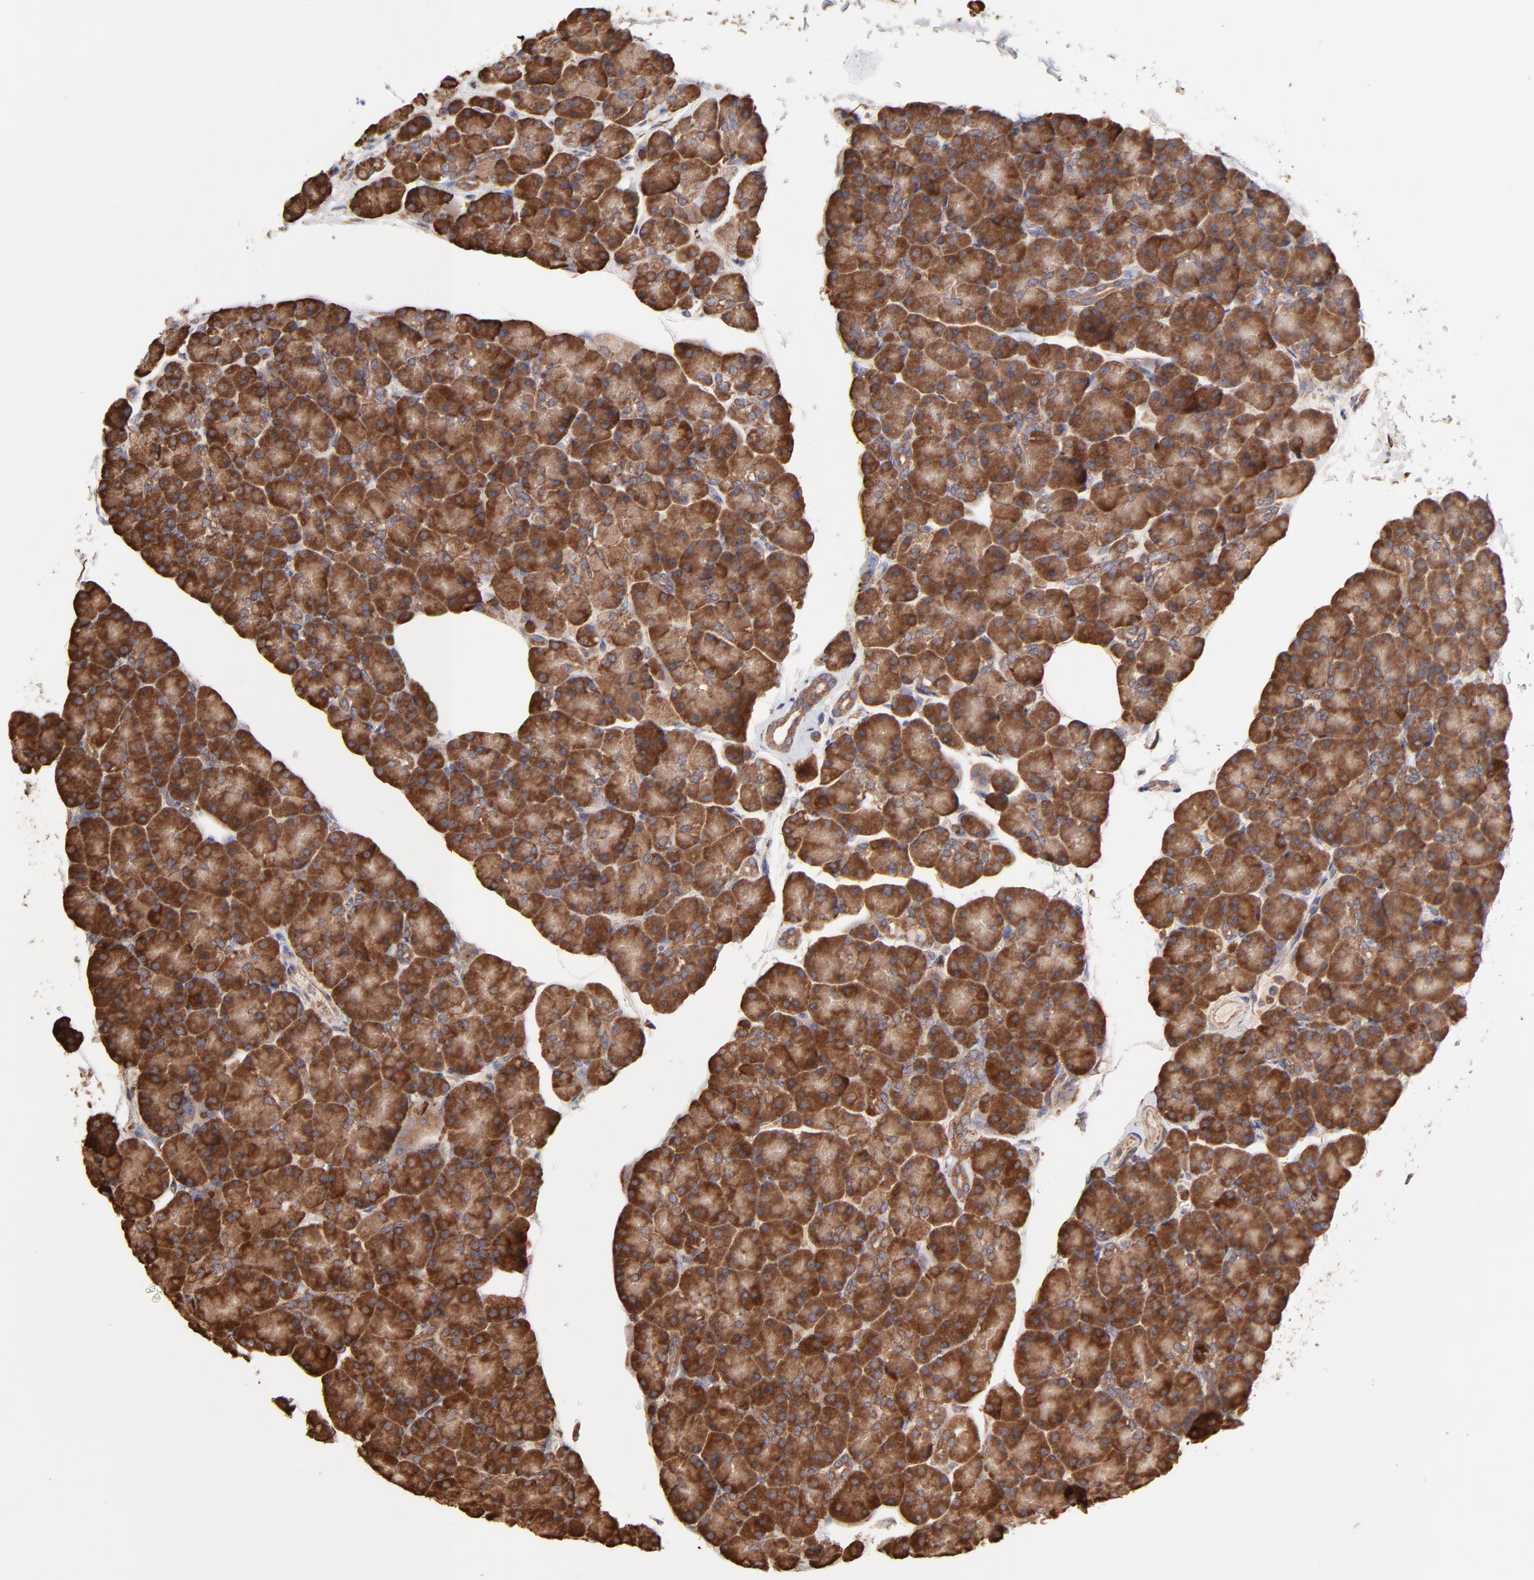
{"staining": {"intensity": "strong", "quantity": ">75%", "location": "cytoplasmic/membranous"}, "tissue": "pancreas", "cell_type": "Exocrine glandular cells", "image_type": "normal", "snomed": [{"axis": "morphology", "description": "Normal tissue, NOS"}, {"axis": "topography", "description": "Pancreas"}], "caption": "Pancreas stained for a protein (brown) reveals strong cytoplasmic/membranous positive positivity in approximately >75% of exocrine glandular cells.", "gene": "PFKM", "patient": {"sex": "female", "age": 43}}